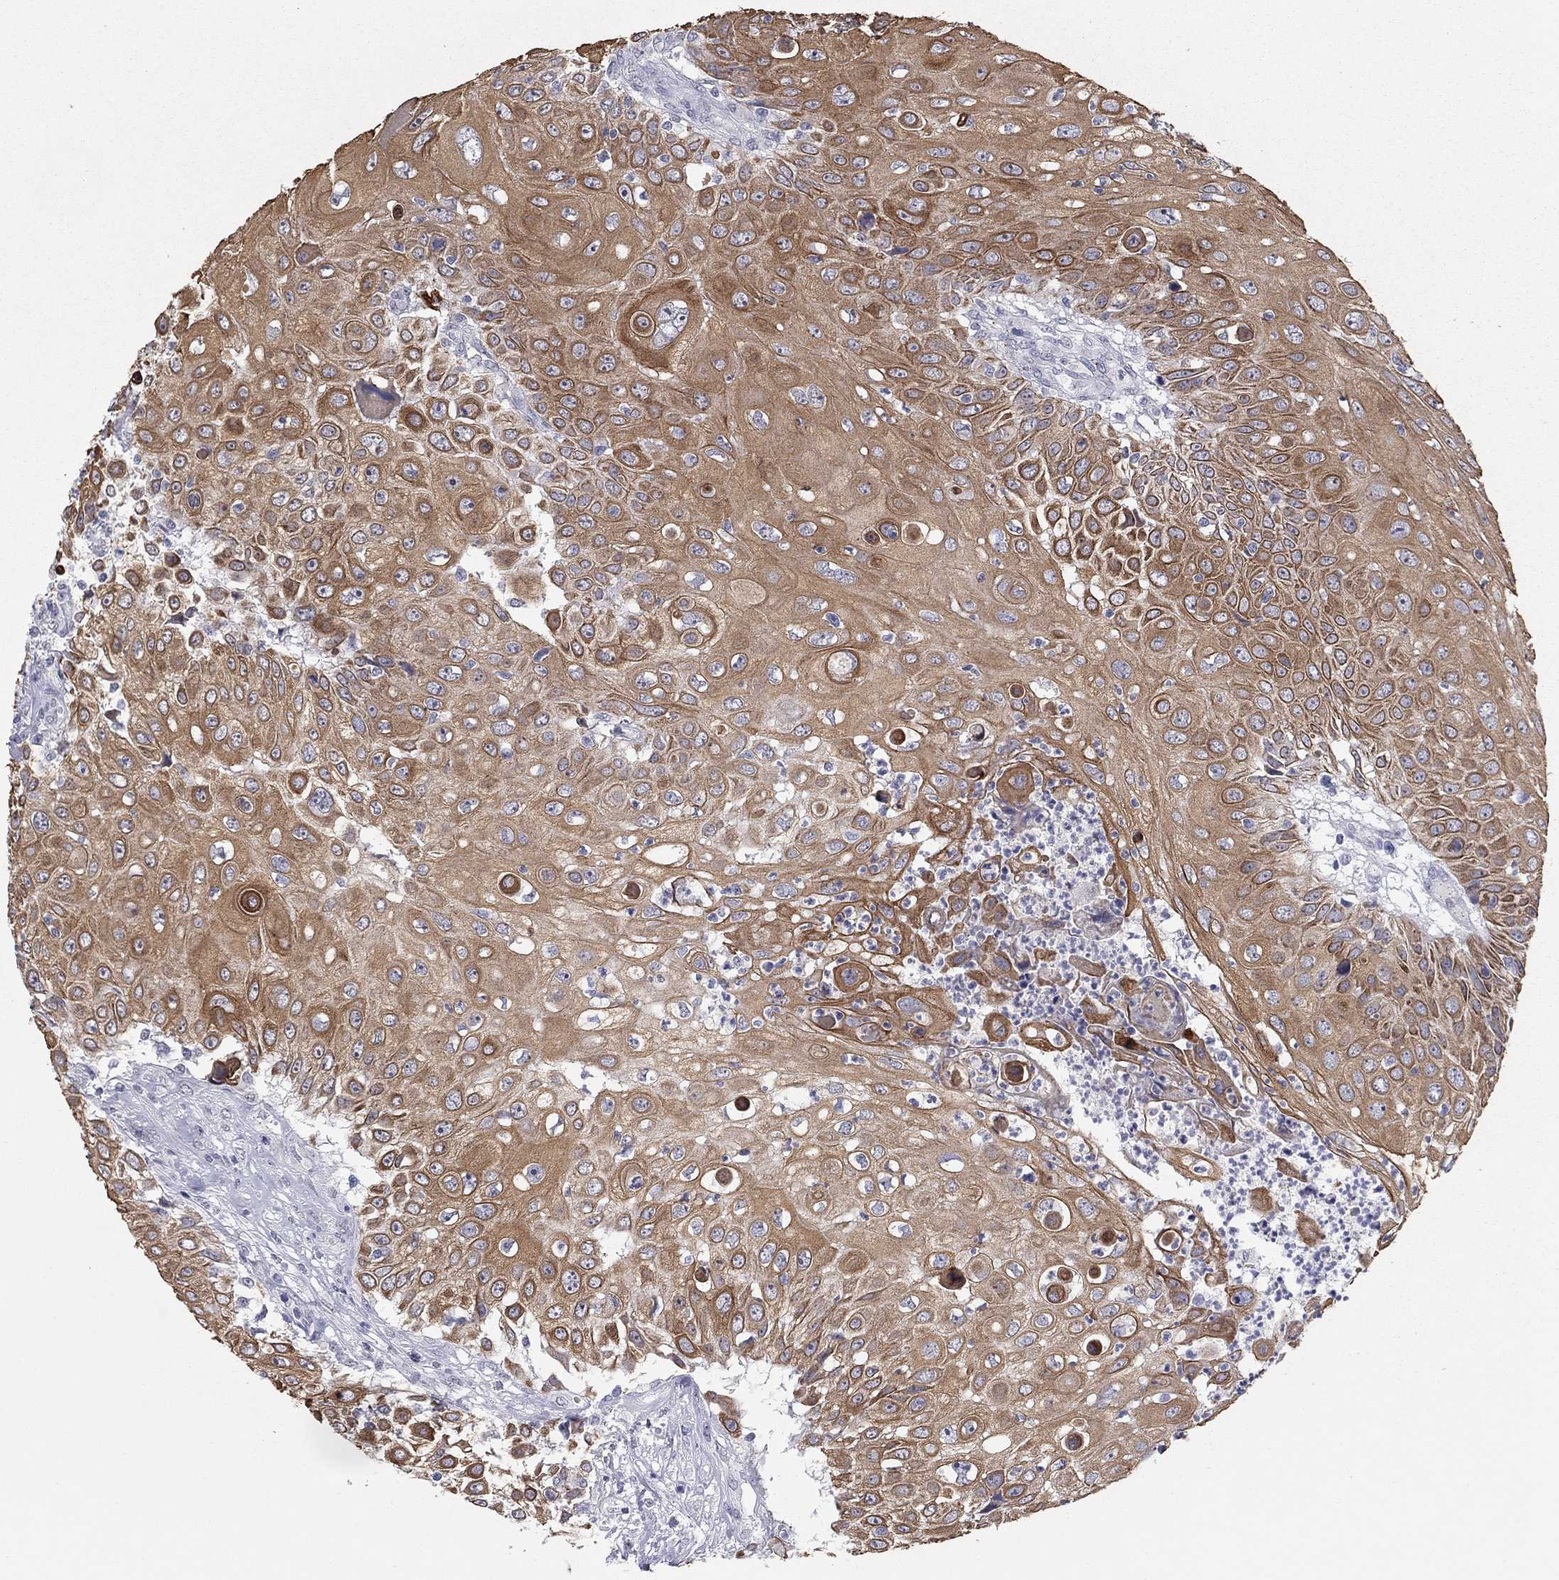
{"staining": {"intensity": "moderate", "quantity": ">75%", "location": "cytoplasmic/membranous"}, "tissue": "urothelial cancer", "cell_type": "Tumor cells", "image_type": "cancer", "snomed": [{"axis": "morphology", "description": "Urothelial carcinoma, High grade"}, {"axis": "topography", "description": "Urinary bladder"}], "caption": "Urothelial carcinoma (high-grade) stained for a protein (brown) shows moderate cytoplasmic/membranous positive staining in approximately >75% of tumor cells.", "gene": "KRT75", "patient": {"sex": "female", "age": 79}}